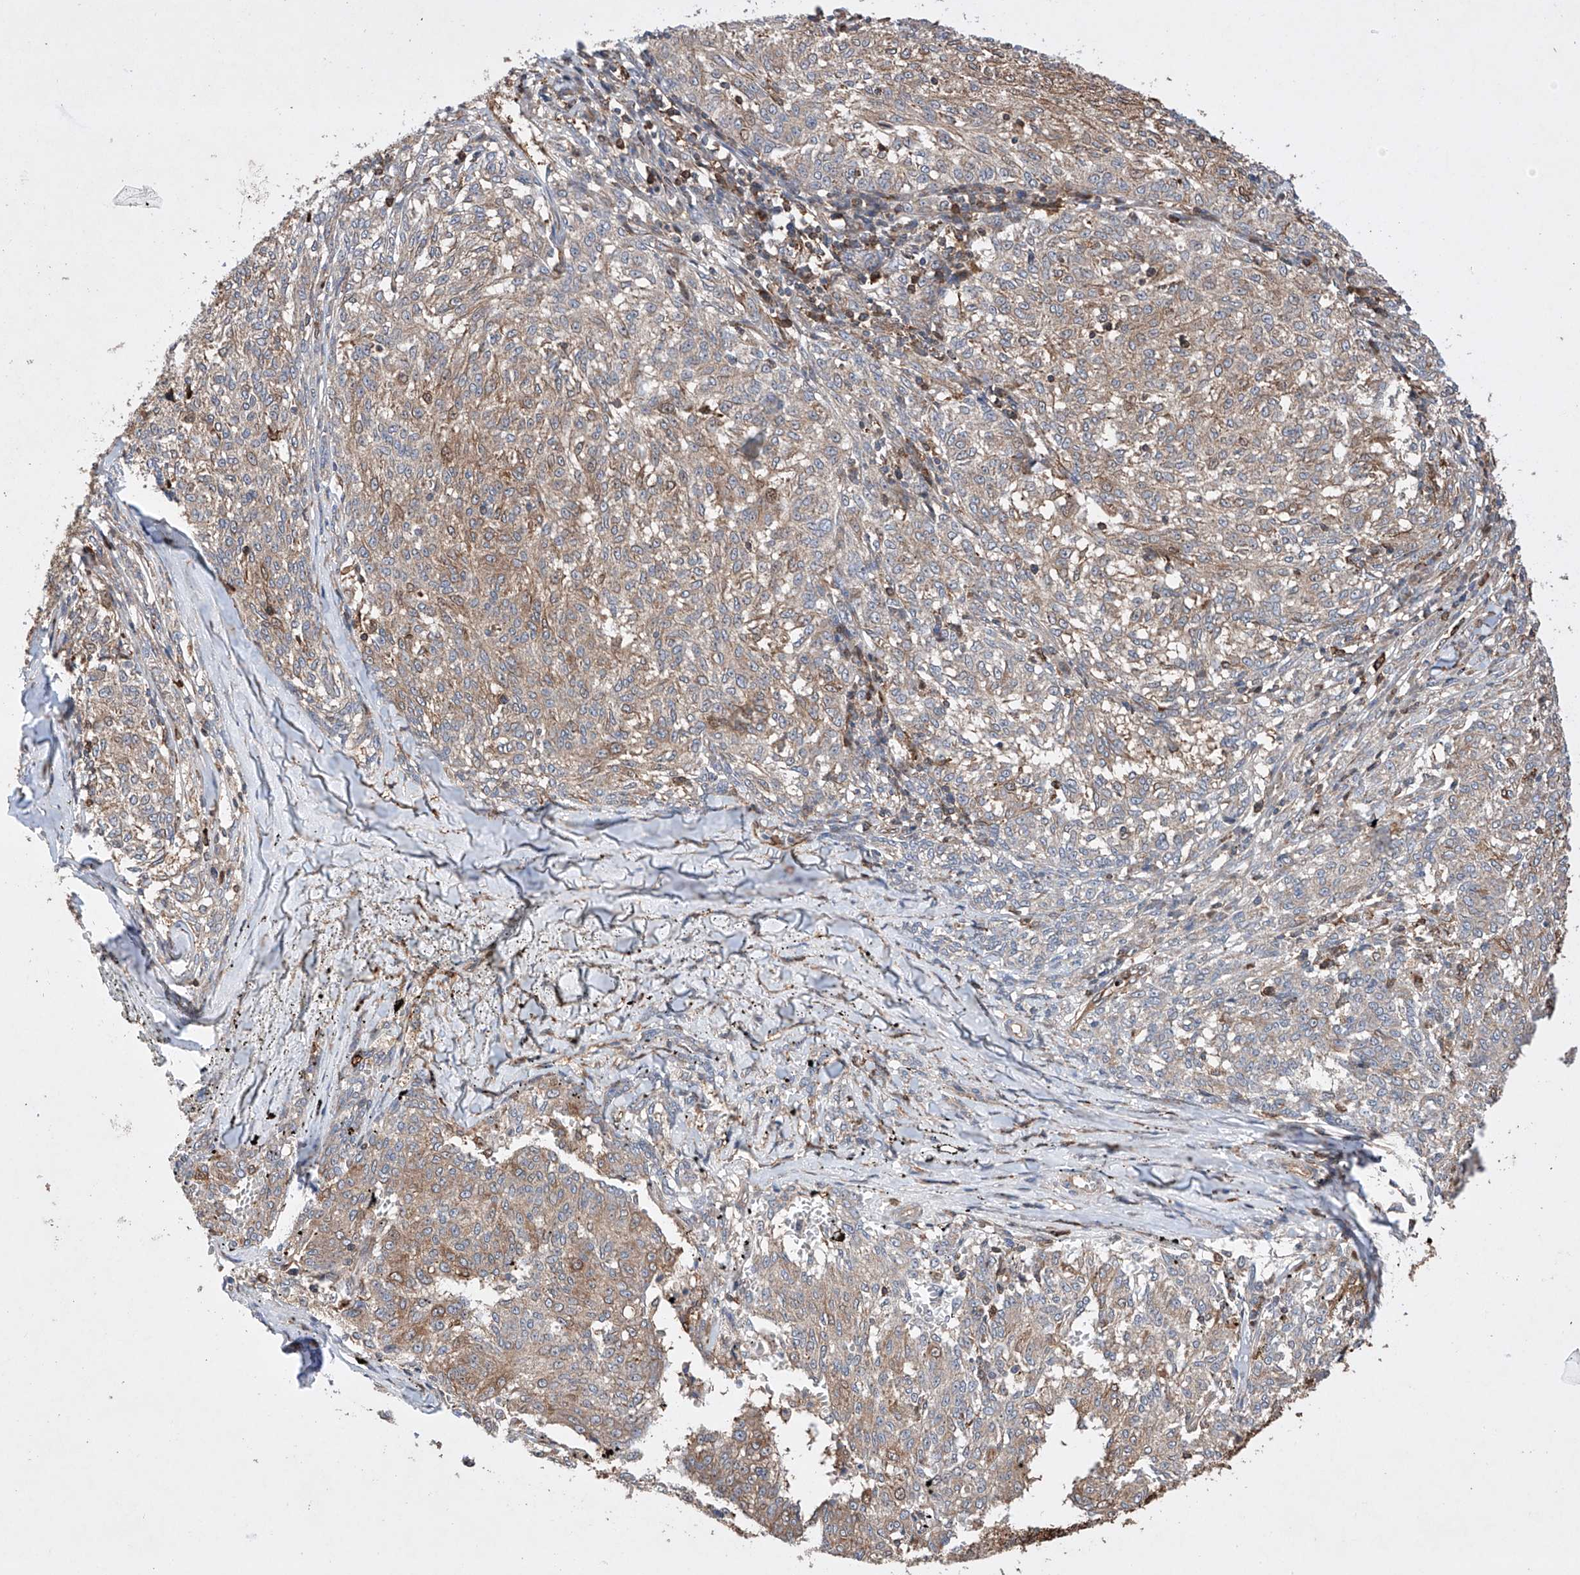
{"staining": {"intensity": "weak", "quantity": ">75%", "location": "cytoplasmic/membranous"}, "tissue": "melanoma", "cell_type": "Tumor cells", "image_type": "cancer", "snomed": [{"axis": "morphology", "description": "Malignant melanoma, NOS"}, {"axis": "topography", "description": "Skin"}], "caption": "Malignant melanoma stained for a protein demonstrates weak cytoplasmic/membranous positivity in tumor cells.", "gene": "TIMM23", "patient": {"sex": "female", "age": 72}}